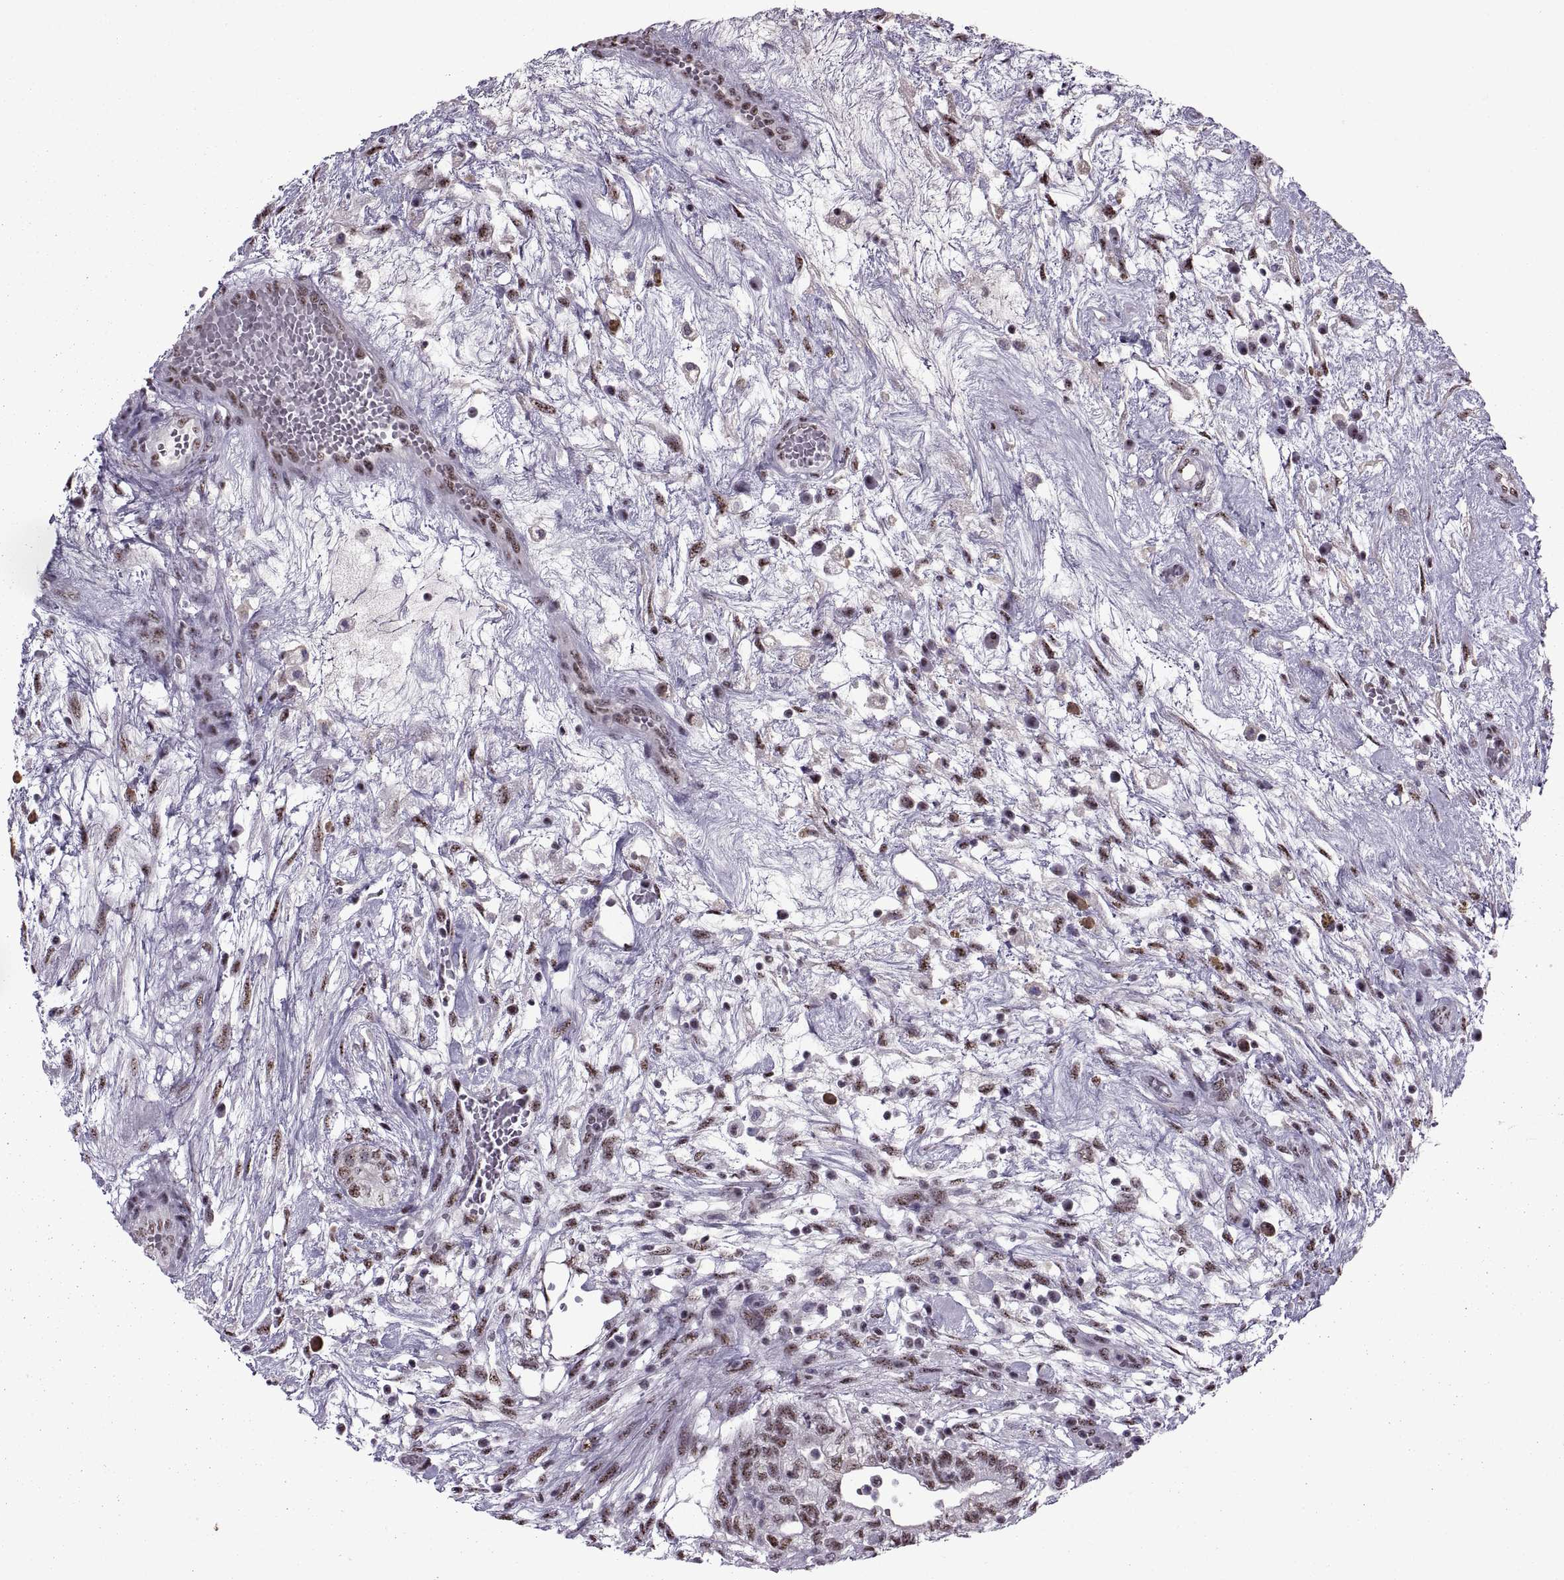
{"staining": {"intensity": "weak", "quantity": ">75%", "location": "nuclear"}, "tissue": "testis cancer", "cell_type": "Tumor cells", "image_type": "cancer", "snomed": [{"axis": "morphology", "description": "Normal tissue, NOS"}, {"axis": "morphology", "description": "Carcinoma, Embryonal, NOS"}, {"axis": "topography", "description": "Testis"}], "caption": "Immunohistochemistry (DAB) staining of testis cancer (embryonal carcinoma) reveals weak nuclear protein expression in about >75% of tumor cells.", "gene": "MAGEA4", "patient": {"sex": "male", "age": 32}}